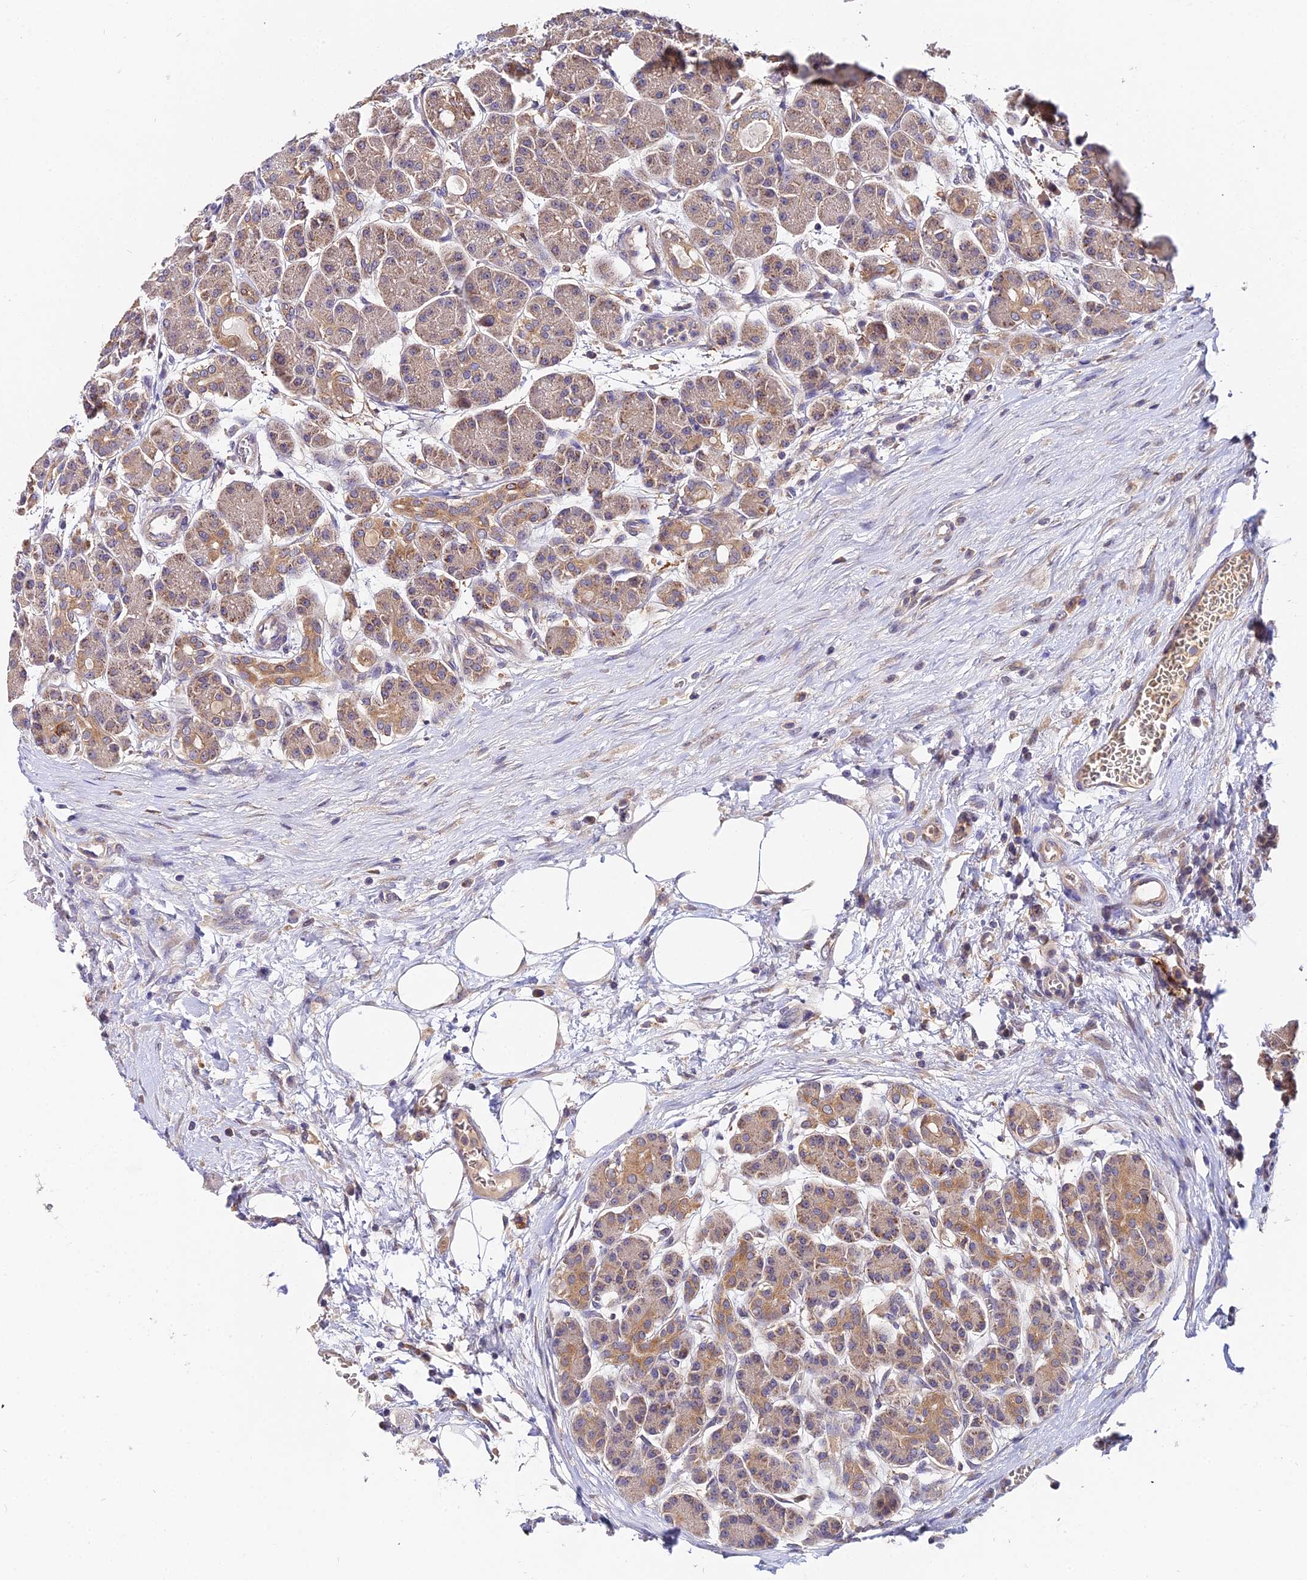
{"staining": {"intensity": "moderate", "quantity": ">75%", "location": "cytoplasmic/membranous"}, "tissue": "pancreas", "cell_type": "Exocrine glandular cells", "image_type": "normal", "snomed": [{"axis": "morphology", "description": "Normal tissue, NOS"}, {"axis": "topography", "description": "Pancreas"}], "caption": "Immunohistochemistry image of normal pancreas: human pancreas stained using IHC reveals medium levels of moderate protein expression localized specifically in the cytoplasmic/membranous of exocrine glandular cells, appearing as a cytoplasmic/membranous brown color.", "gene": "ZBED8", "patient": {"sex": "male", "age": 63}}